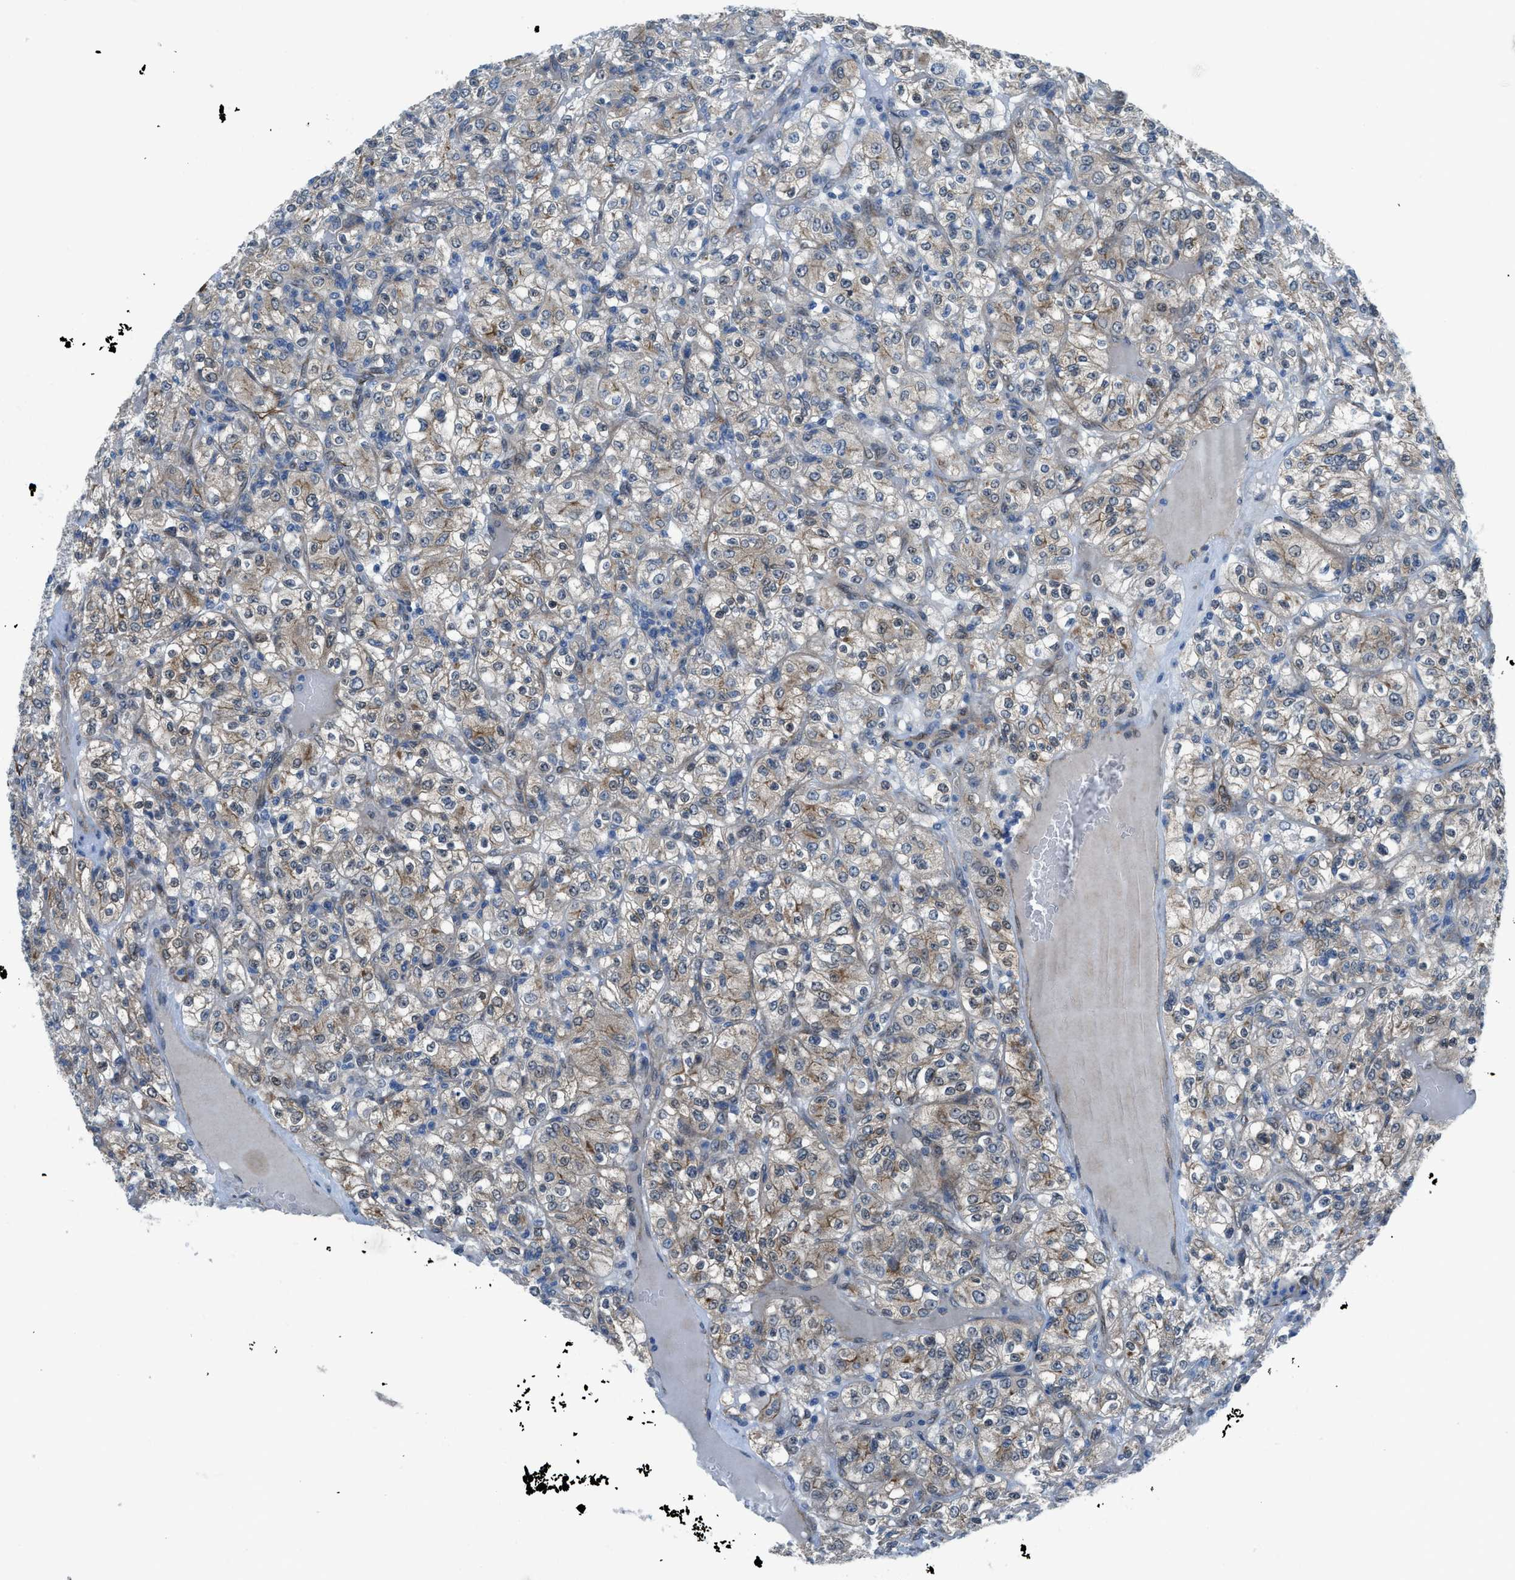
{"staining": {"intensity": "moderate", "quantity": ">75%", "location": "cytoplasmic/membranous,nuclear"}, "tissue": "renal cancer", "cell_type": "Tumor cells", "image_type": "cancer", "snomed": [{"axis": "morphology", "description": "Normal tissue, NOS"}, {"axis": "morphology", "description": "Adenocarcinoma, NOS"}, {"axis": "topography", "description": "Kidney"}], "caption": "Tumor cells exhibit medium levels of moderate cytoplasmic/membranous and nuclear staining in approximately >75% of cells in renal cancer (adenocarcinoma).", "gene": "PRKN", "patient": {"sex": "female", "age": 72}}